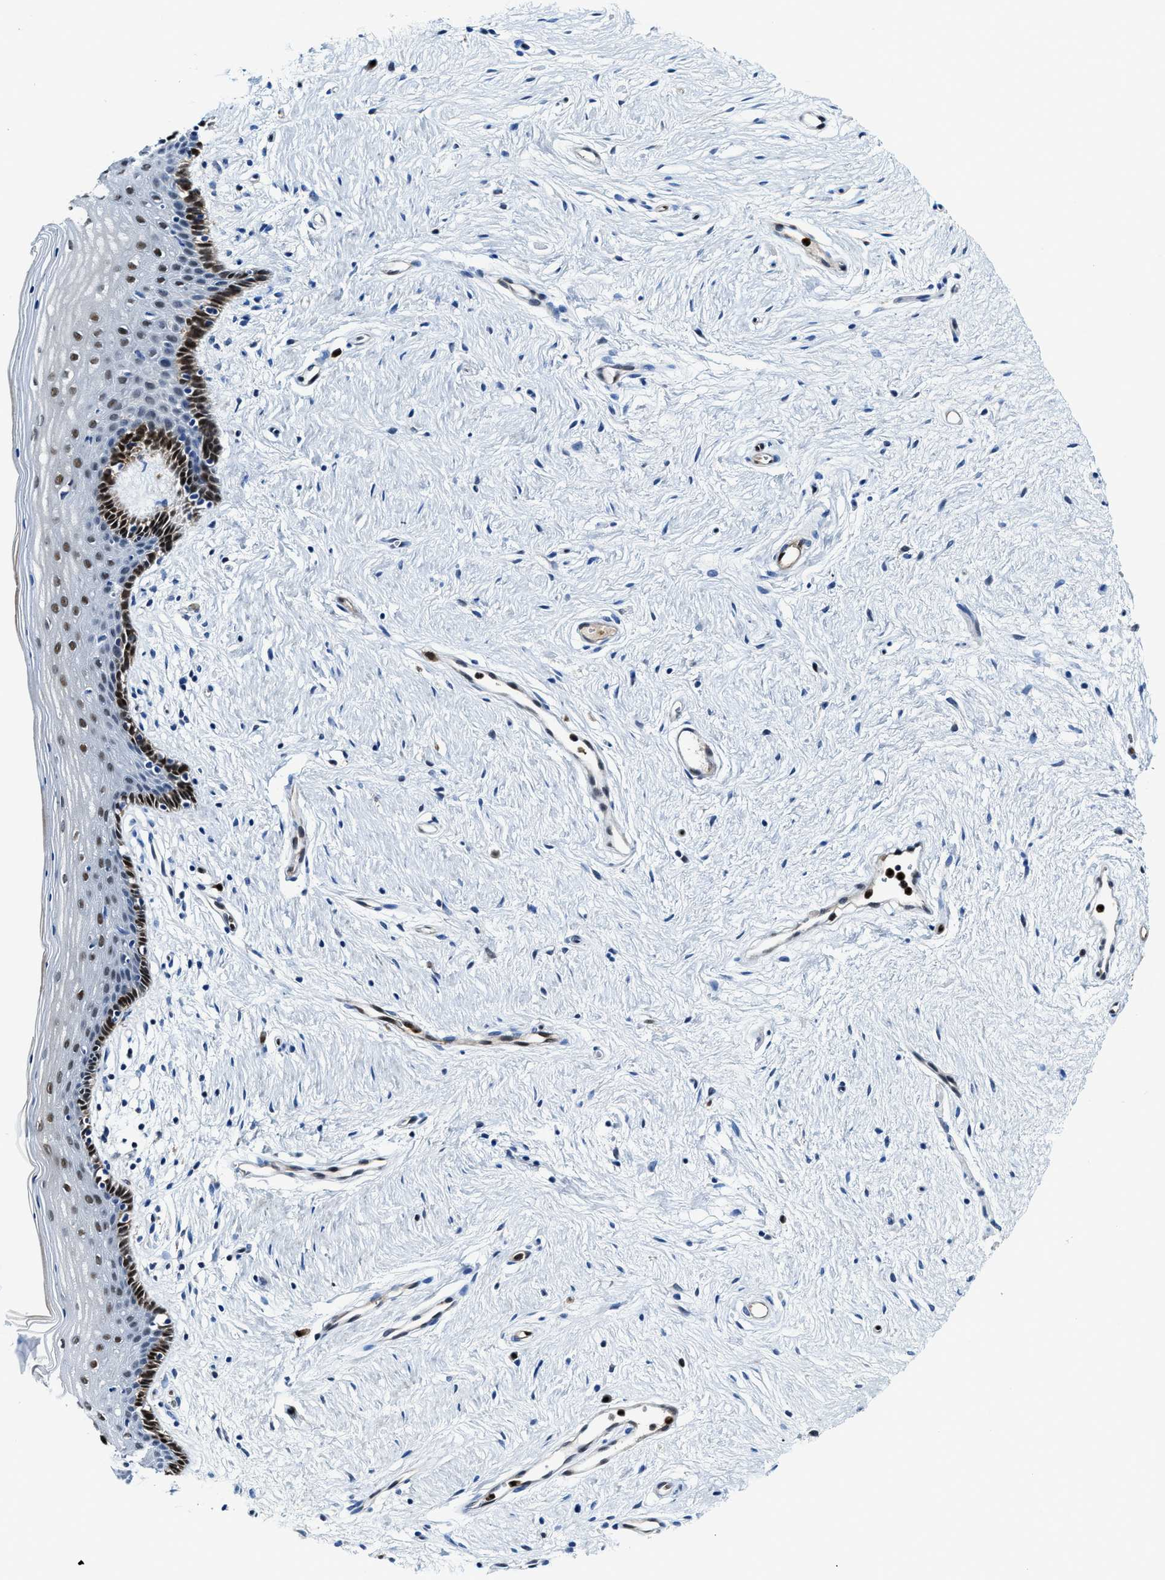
{"staining": {"intensity": "strong", "quantity": "<25%", "location": "nuclear"}, "tissue": "vagina", "cell_type": "Squamous epithelial cells", "image_type": "normal", "snomed": [{"axis": "morphology", "description": "Normal tissue, NOS"}, {"axis": "topography", "description": "Vagina"}], "caption": "A high-resolution photomicrograph shows immunohistochemistry staining of unremarkable vagina, which shows strong nuclear positivity in approximately <25% of squamous epithelial cells.", "gene": "LTA4H", "patient": {"sex": "female", "age": 44}}